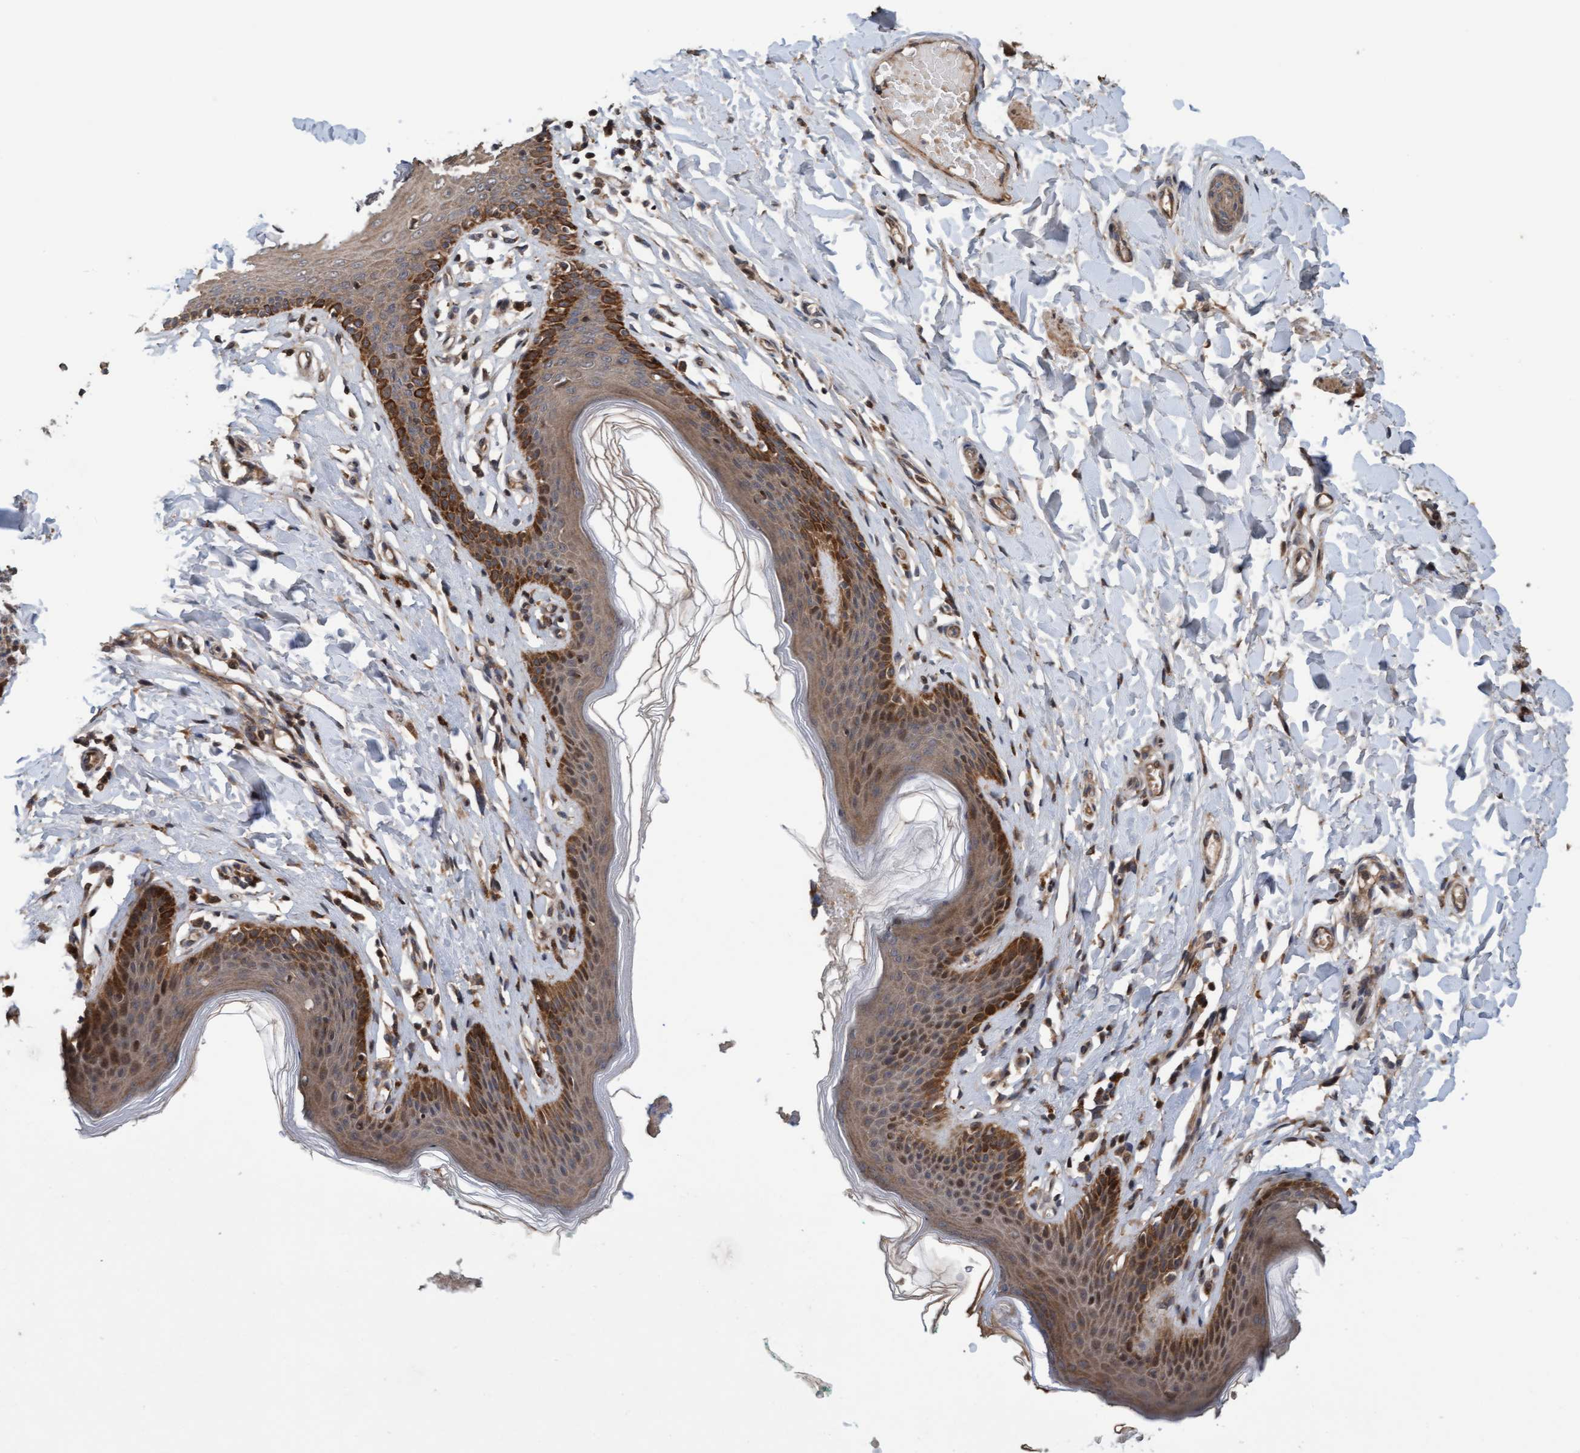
{"staining": {"intensity": "moderate", "quantity": ">75%", "location": "cytoplasmic/membranous,nuclear"}, "tissue": "skin", "cell_type": "Epidermal cells", "image_type": "normal", "snomed": [{"axis": "morphology", "description": "Normal tissue, NOS"}, {"axis": "topography", "description": "Vulva"}], "caption": "The image displays staining of normal skin, revealing moderate cytoplasmic/membranous,nuclear protein positivity (brown color) within epidermal cells.", "gene": "MLXIP", "patient": {"sex": "female", "age": 66}}